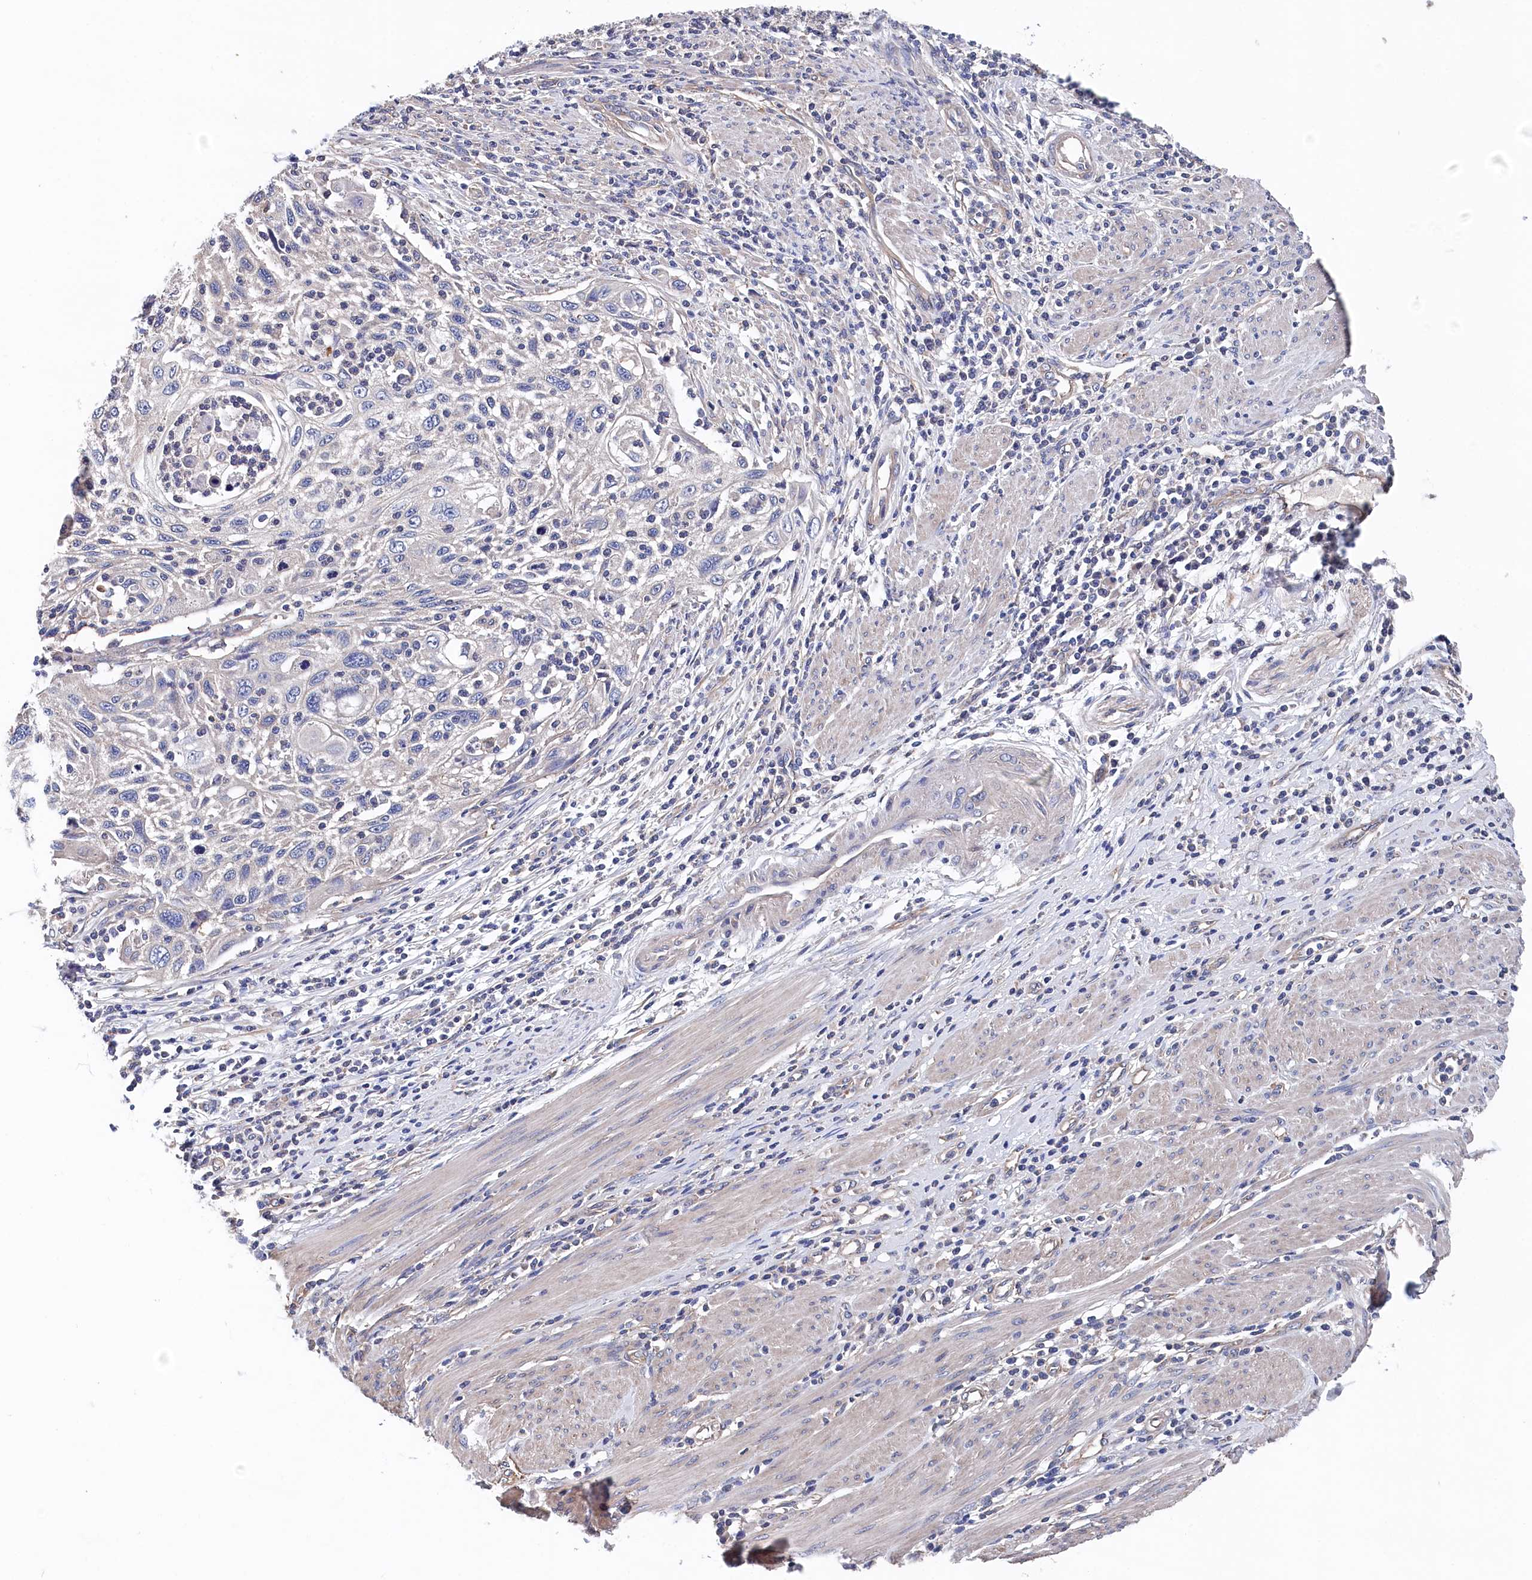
{"staining": {"intensity": "negative", "quantity": "none", "location": "none"}, "tissue": "cervical cancer", "cell_type": "Tumor cells", "image_type": "cancer", "snomed": [{"axis": "morphology", "description": "Squamous cell carcinoma, NOS"}, {"axis": "topography", "description": "Cervix"}], "caption": "This is a histopathology image of immunohistochemistry (IHC) staining of cervical squamous cell carcinoma, which shows no expression in tumor cells.", "gene": "BHMT", "patient": {"sex": "female", "age": 70}}